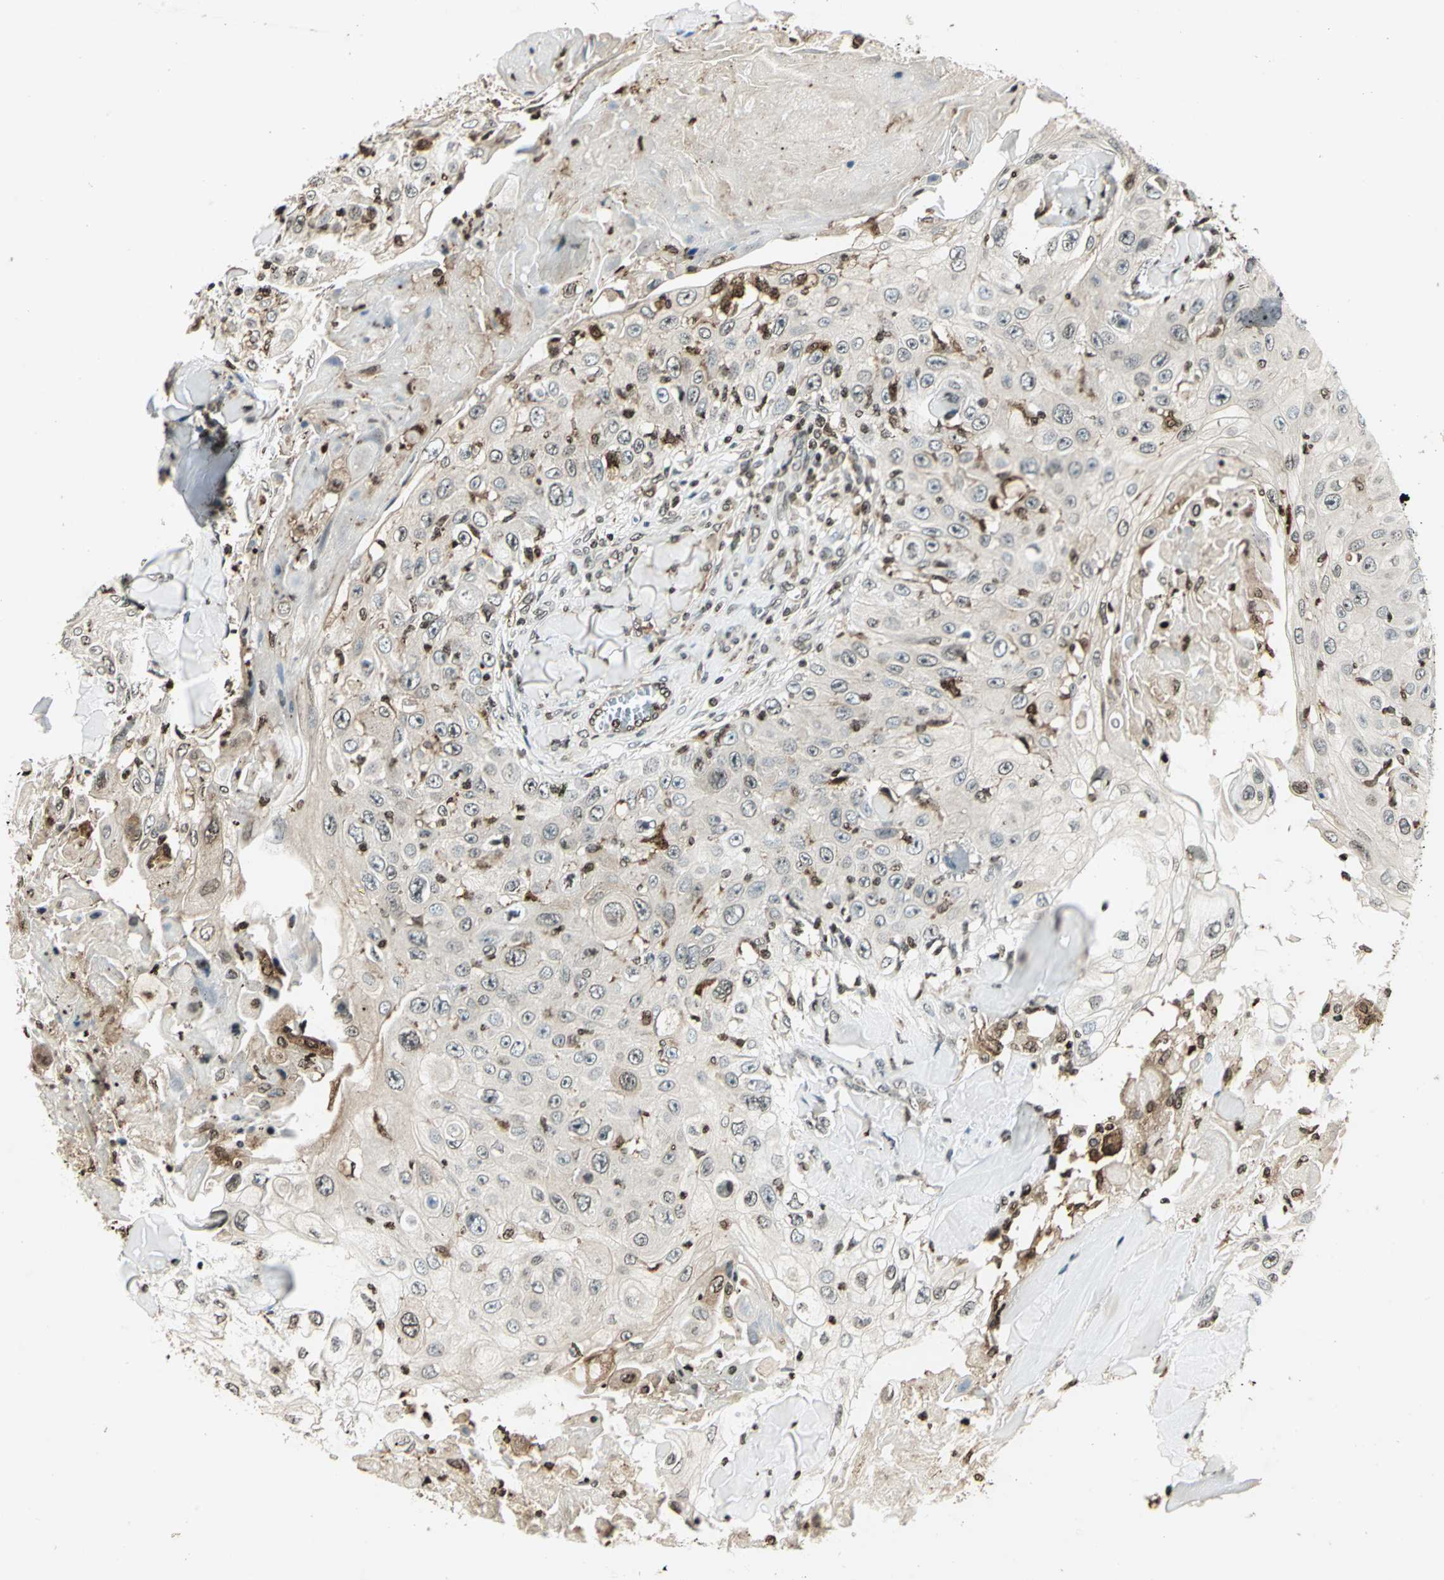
{"staining": {"intensity": "weak", "quantity": "25%-75%", "location": "cytoplasmic/membranous,nuclear"}, "tissue": "skin cancer", "cell_type": "Tumor cells", "image_type": "cancer", "snomed": [{"axis": "morphology", "description": "Squamous cell carcinoma, NOS"}, {"axis": "topography", "description": "Skin"}], "caption": "Immunohistochemical staining of skin cancer (squamous cell carcinoma) exhibits weak cytoplasmic/membranous and nuclear protein positivity in about 25%-75% of tumor cells. (DAB = brown stain, brightfield microscopy at high magnification).", "gene": "LGALS3", "patient": {"sex": "male", "age": 86}}